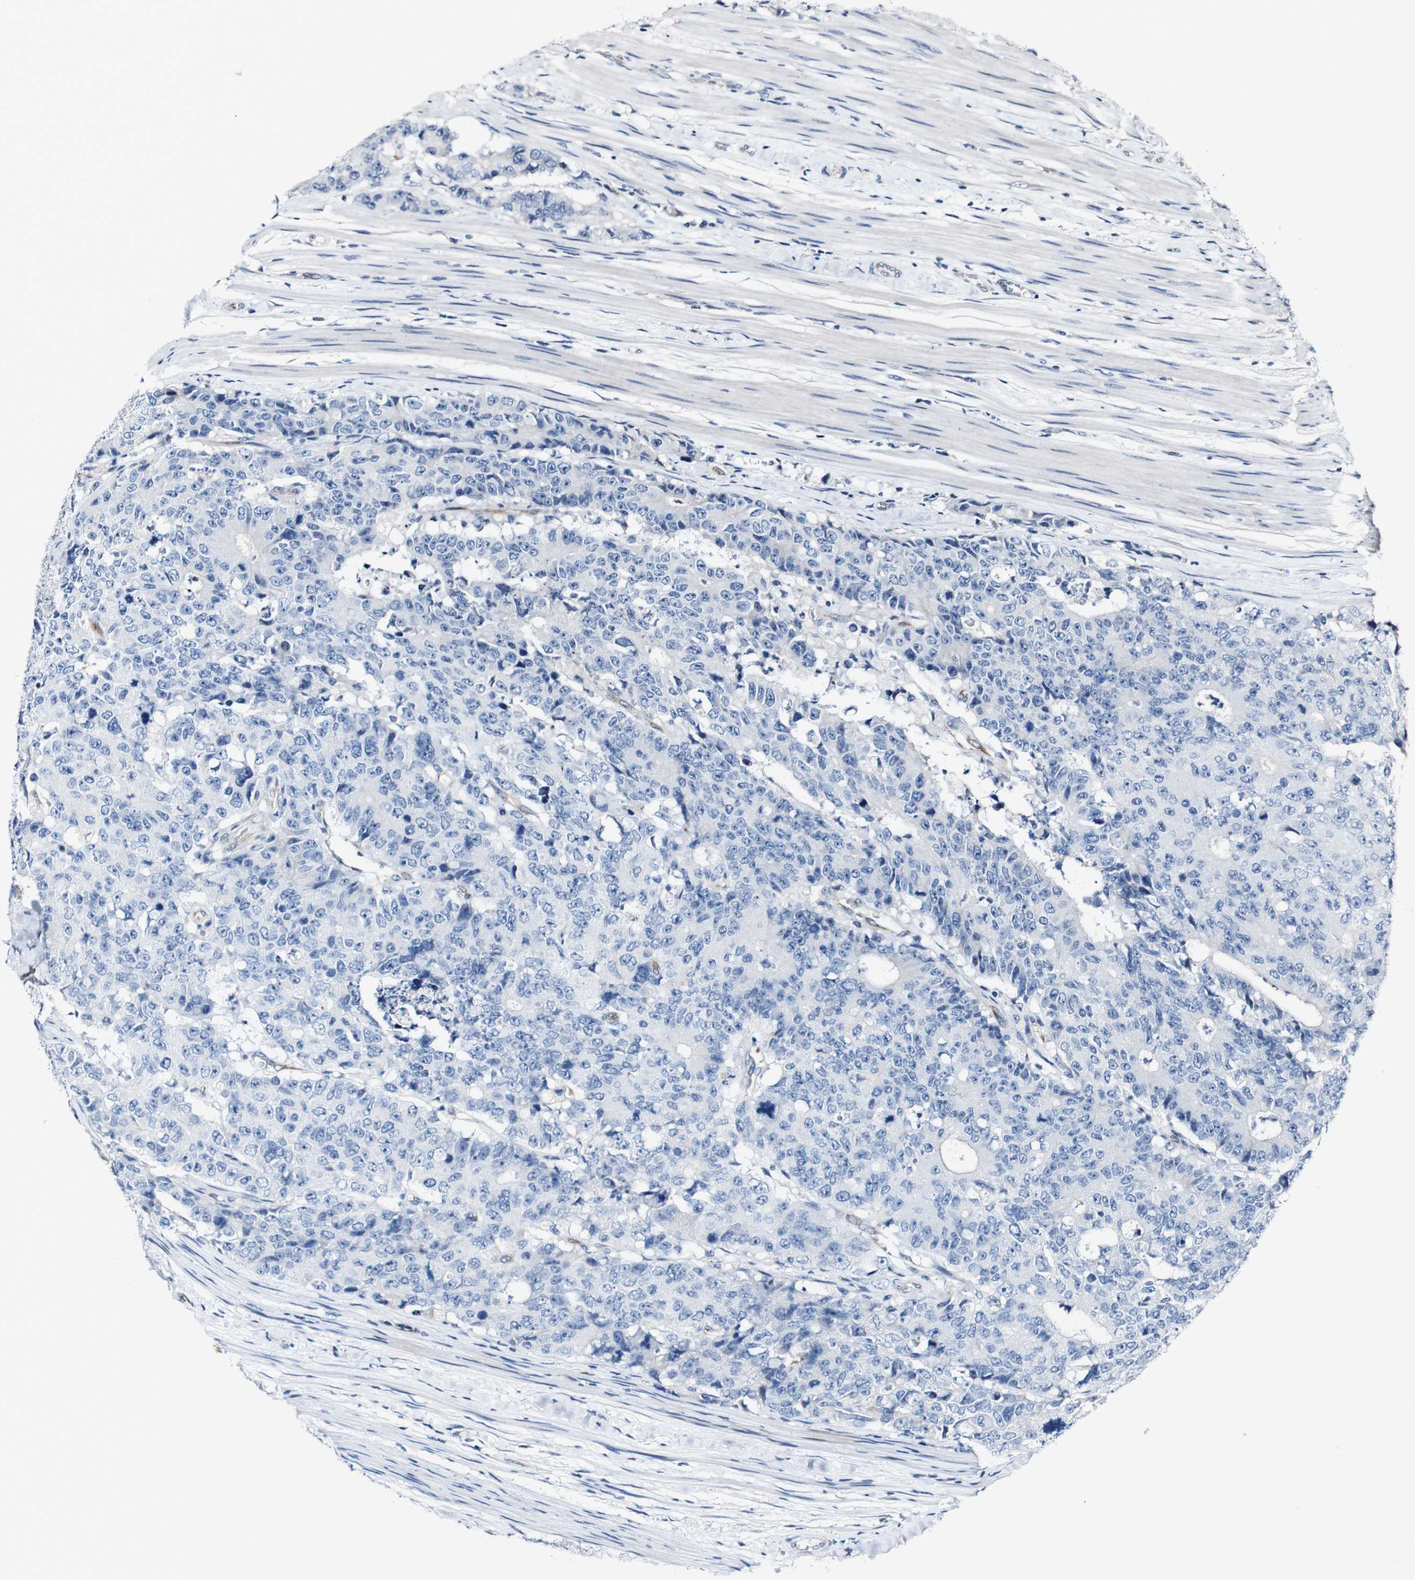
{"staining": {"intensity": "negative", "quantity": "none", "location": "none"}, "tissue": "colorectal cancer", "cell_type": "Tumor cells", "image_type": "cancer", "snomed": [{"axis": "morphology", "description": "Adenocarcinoma, NOS"}, {"axis": "topography", "description": "Colon"}], "caption": "This is an immunohistochemistry (IHC) histopathology image of colorectal cancer. There is no positivity in tumor cells.", "gene": "GRAMD1A", "patient": {"sex": "female", "age": 86}}